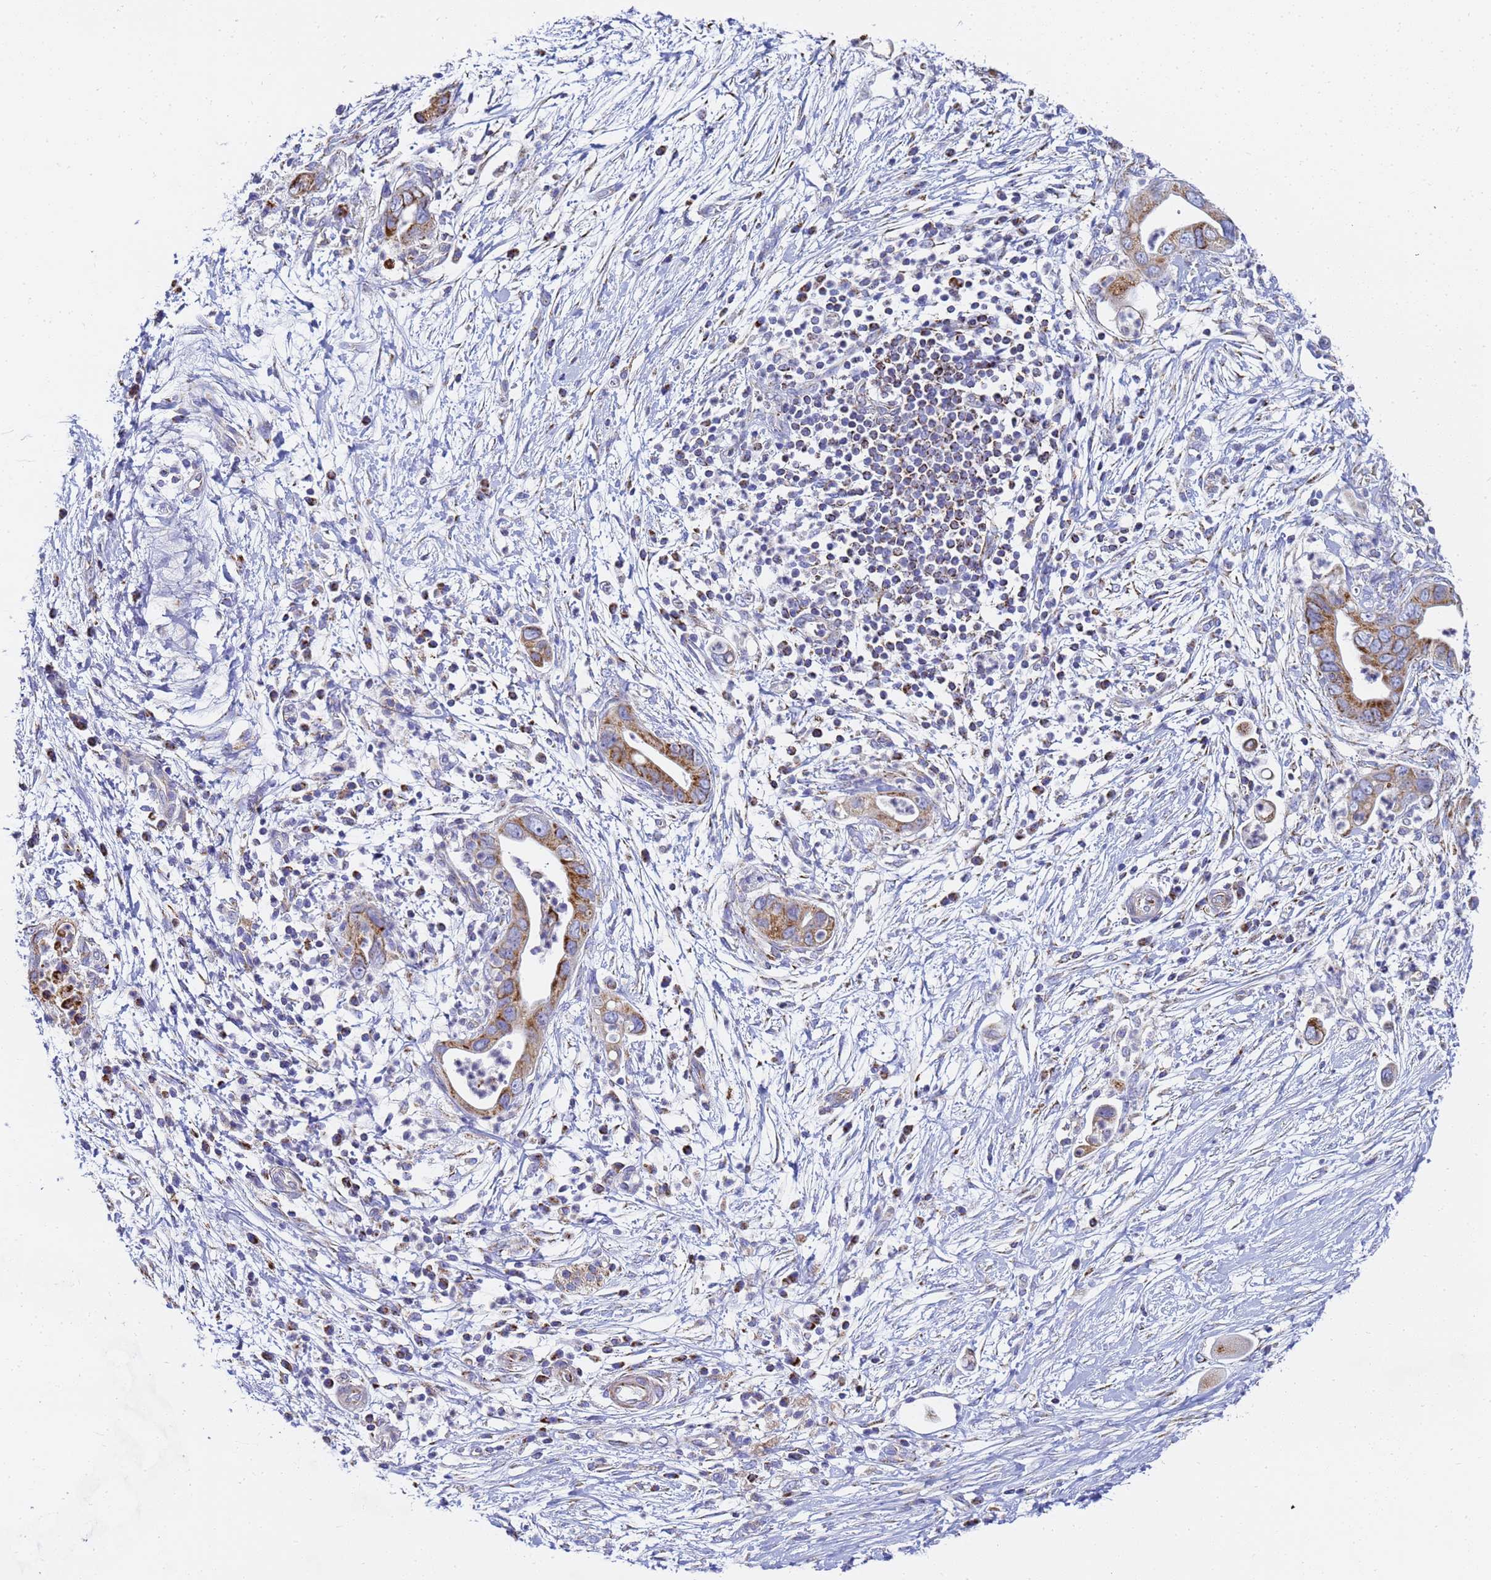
{"staining": {"intensity": "strong", "quantity": ">75%", "location": "cytoplasmic/membranous"}, "tissue": "pancreatic cancer", "cell_type": "Tumor cells", "image_type": "cancer", "snomed": [{"axis": "morphology", "description": "Adenocarcinoma, NOS"}, {"axis": "topography", "description": "Pancreas"}], "caption": "Protein expression analysis of human adenocarcinoma (pancreatic) reveals strong cytoplasmic/membranous positivity in about >75% of tumor cells.", "gene": "CNIH4", "patient": {"sex": "male", "age": 75}}